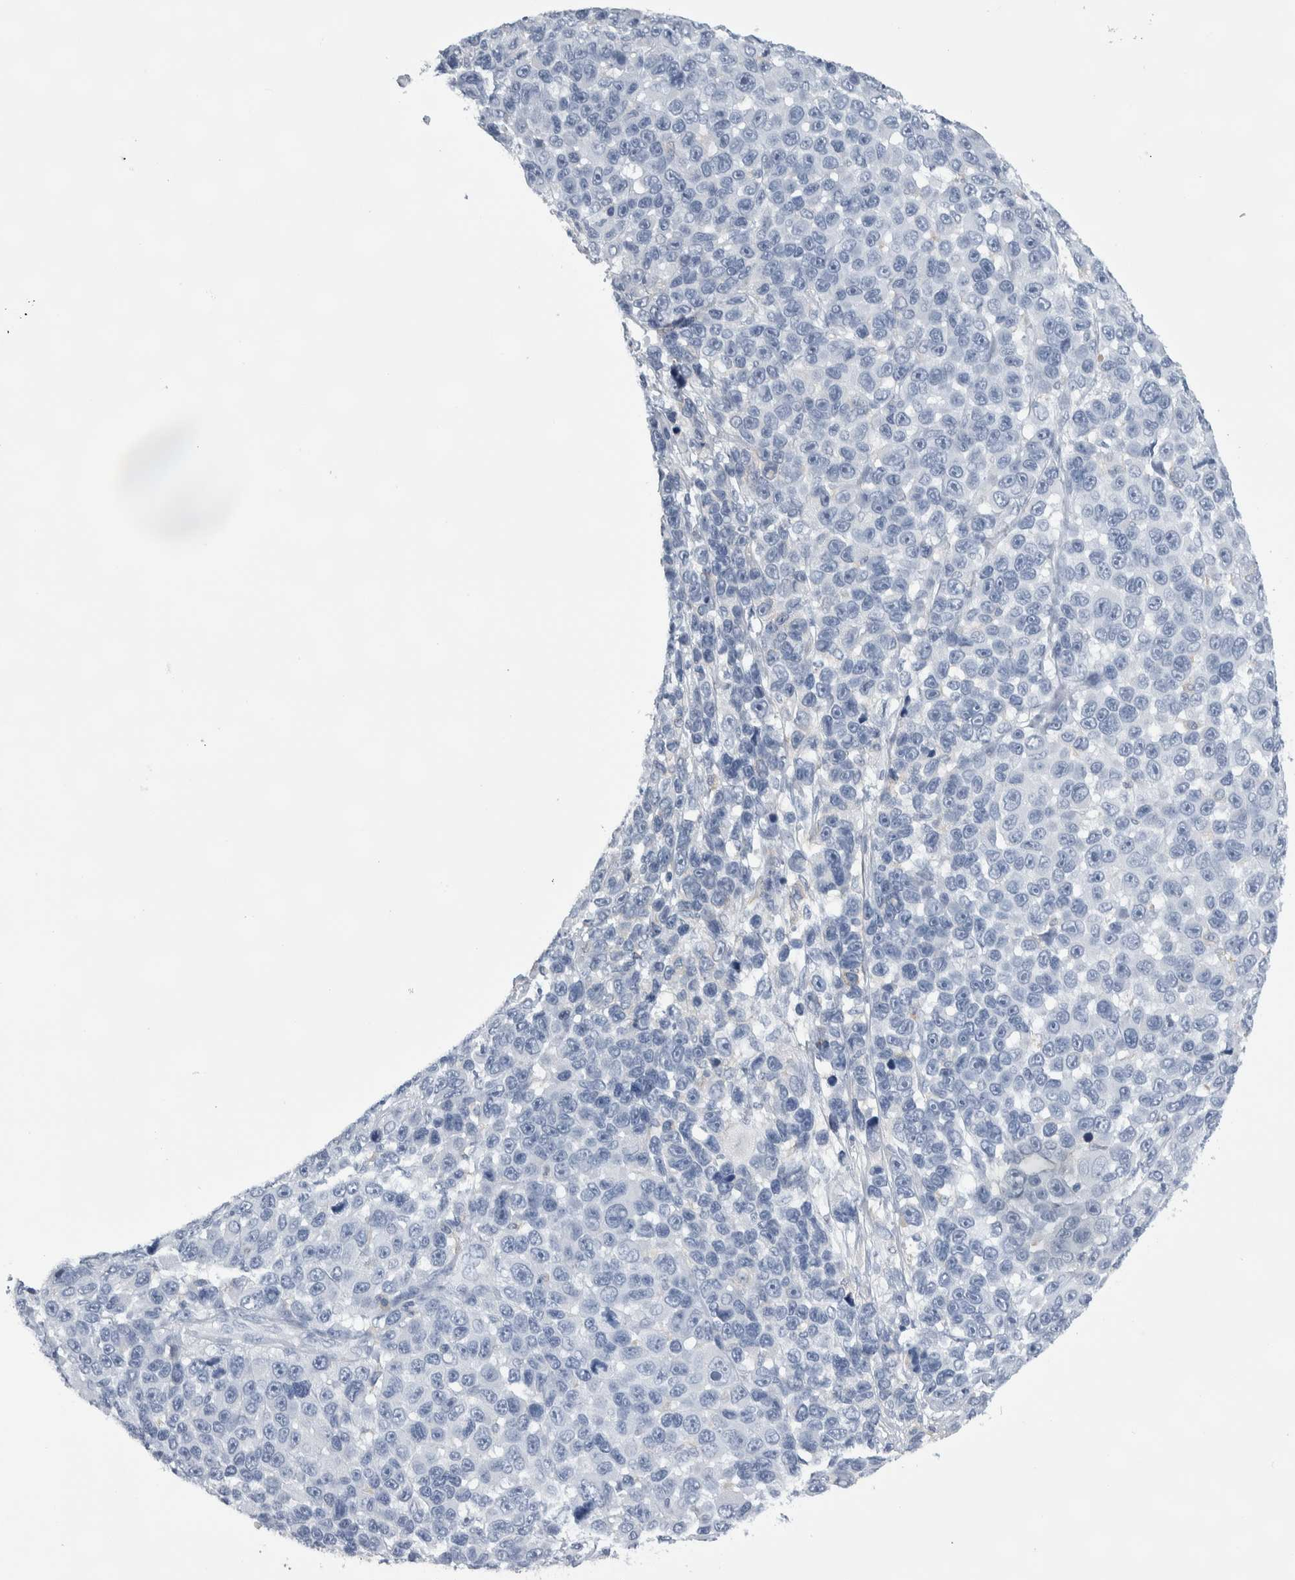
{"staining": {"intensity": "negative", "quantity": "none", "location": "none"}, "tissue": "melanoma", "cell_type": "Tumor cells", "image_type": "cancer", "snomed": [{"axis": "morphology", "description": "Malignant melanoma, NOS"}, {"axis": "topography", "description": "Skin"}], "caption": "Malignant melanoma stained for a protein using immunohistochemistry (IHC) exhibits no positivity tumor cells.", "gene": "SKAP2", "patient": {"sex": "male", "age": 53}}